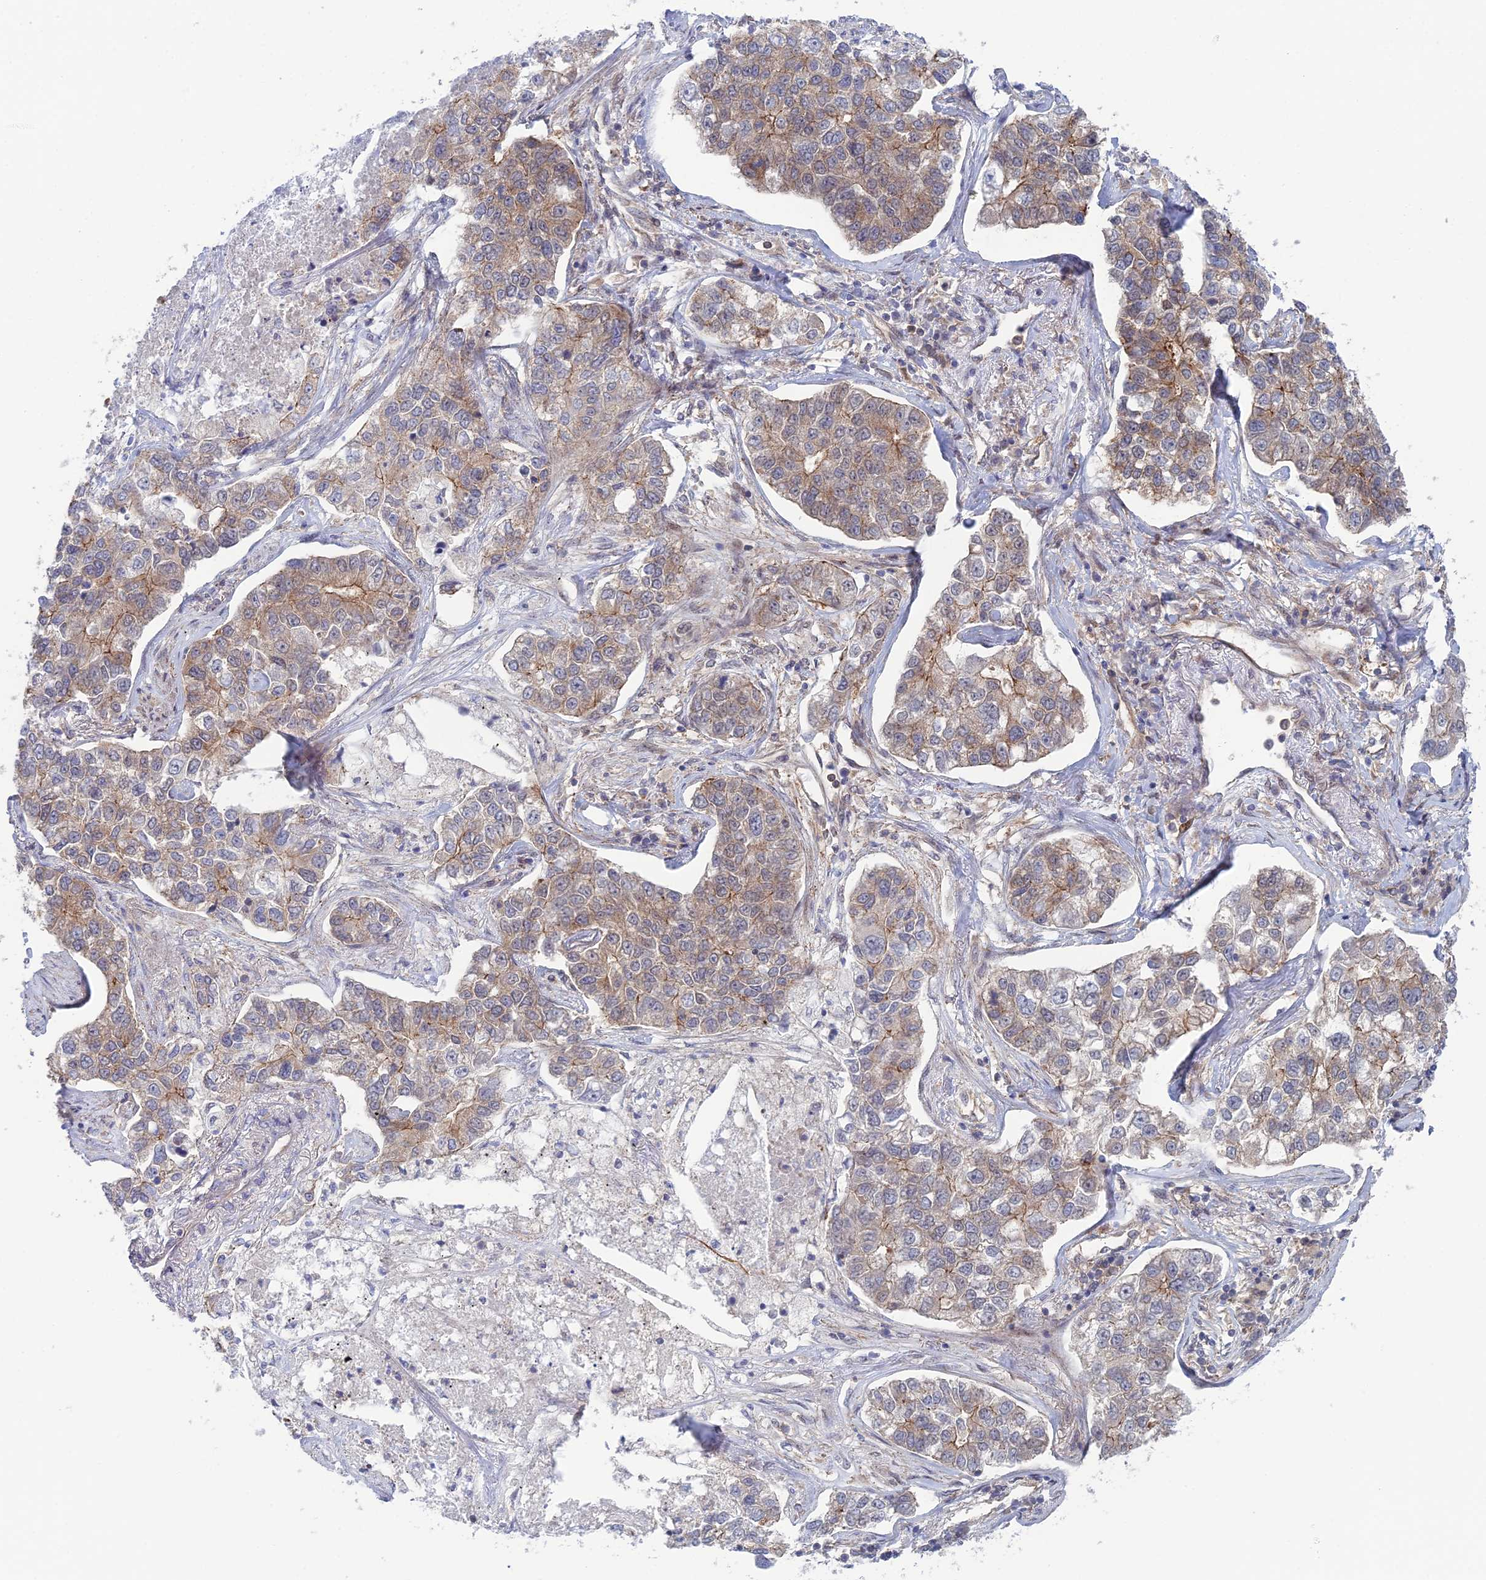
{"staining": {"intensity": "moderate", "quantity": "<25%", "location": "cytoplasmic/membranous"}, "tissue": "lung cancer", "cell_type": "Tumor cells", "image_type": "cancer", "snomed": [{"axis": "morphology", "description": "Adenocarcinoma, NOS"}, {"axis": "topography", "description": "Lung"}], "caption": "Tumor cells display moderate cytoplasmic/membranous expression in about <25% of cells in lung adenocarcinoma. The staining was performed using DAB to visualize the protein expression in brown, while the nuclei were stained in blue with hematoxylin (Magnification: 20x).", "gene": "ABHD1", "patient": {"sex": "male", "age": 49}}